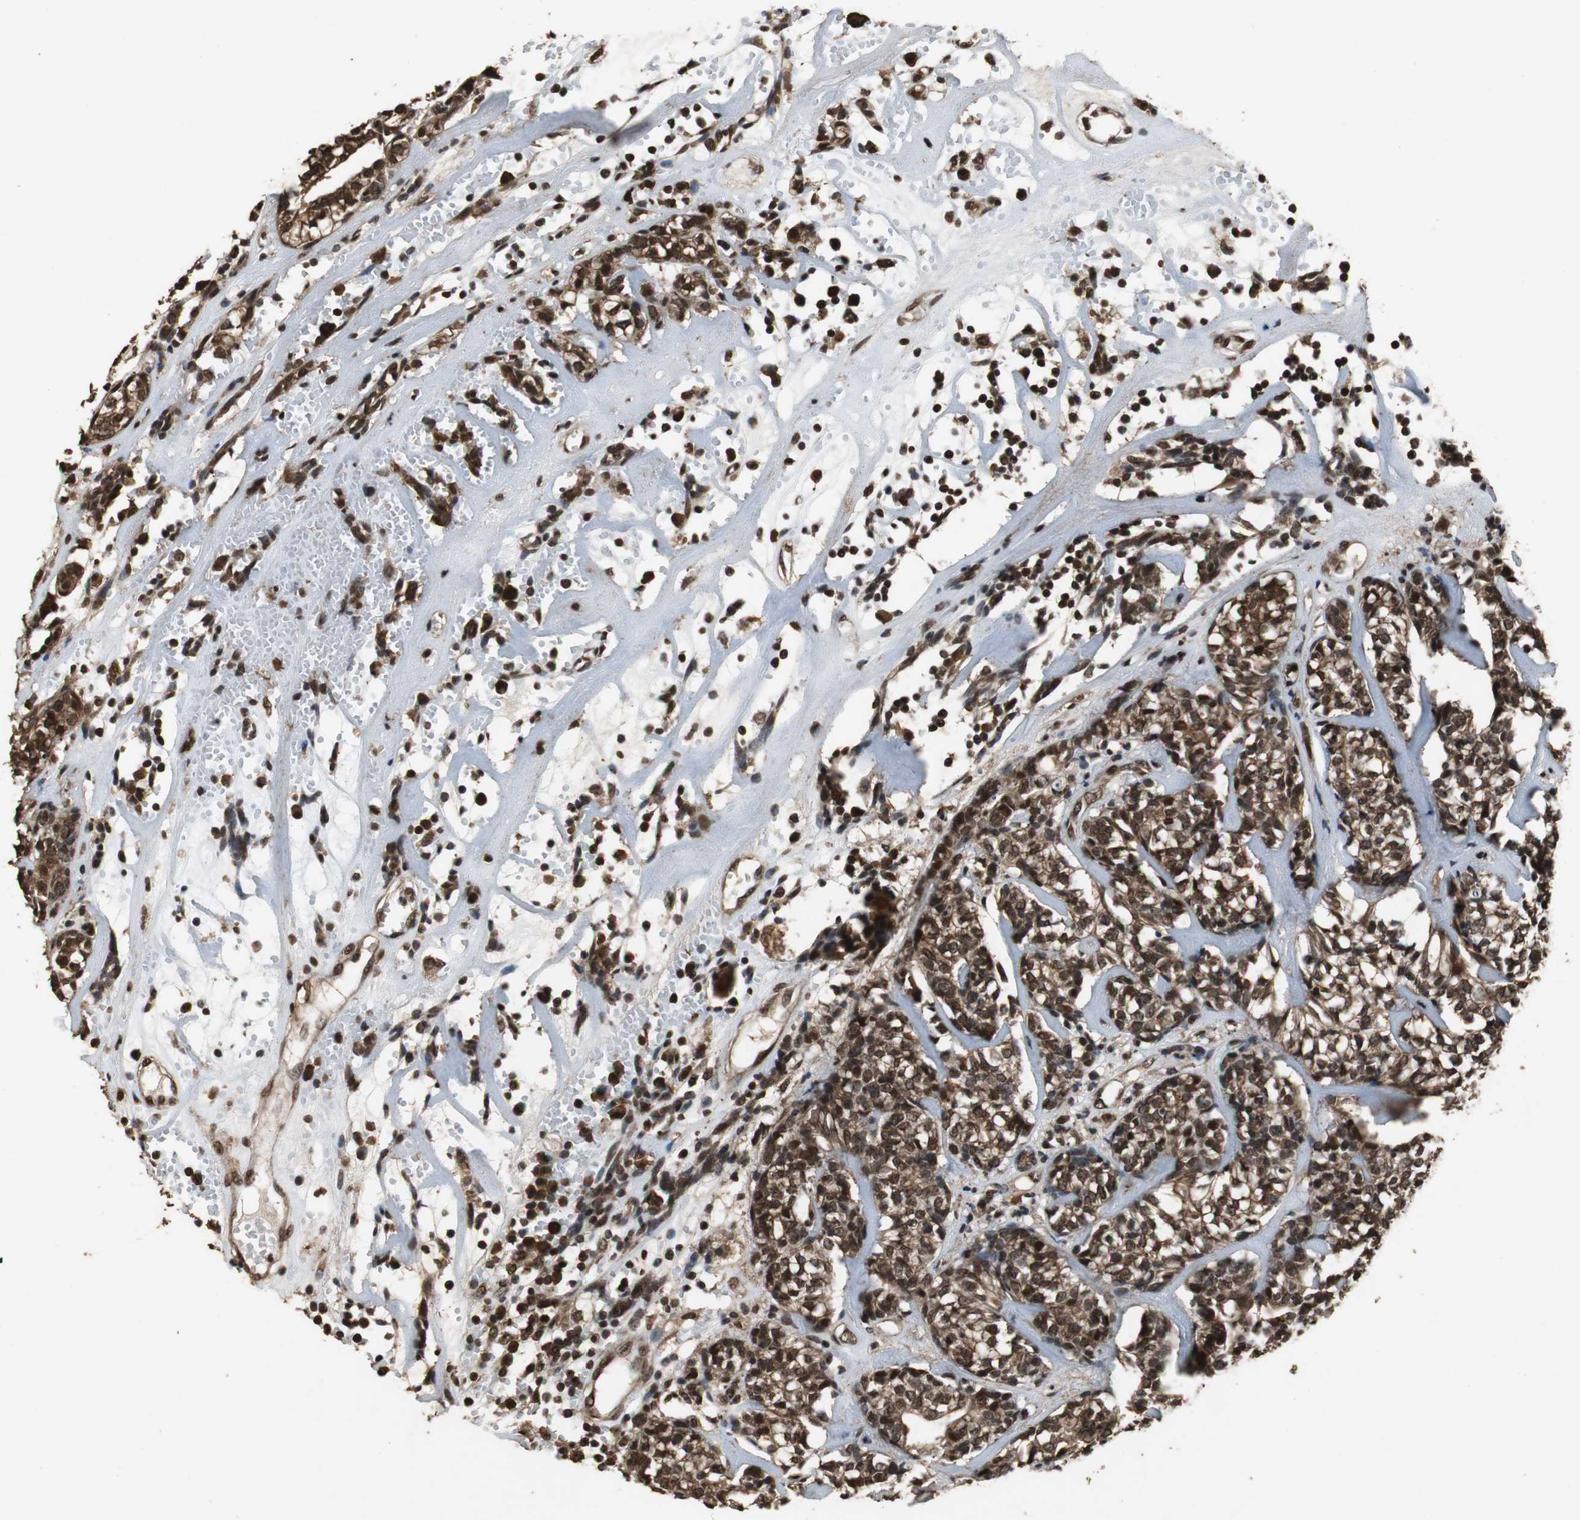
{"staining": {"intensity": "strong", "quantity": ">75%", "location": "cytoplasmic/membranous,nuclear"}, "tissue": "head and neck cancer", "cell_type": "Tumor cells", "image_type": "cancer", "snomed": [{"axis": "morphology", "description": "Adenocarcinoma, NOS"}, {"axis": "topography", "description": "Salivary gland"}, {"axis": "topography", "description": "Head-Neck"}], "caption": "DAB immunohistochemical staining of human head and neck cancer (adenocarcinoma) demonstrates strong cytoplasmic/membranous and nuclear protein positivity in approximately >75% of tumor cells. The protein is stained brown, and the nuclei are stained in blue (DAB IHC with brightfield microscopy, high magnification).", "gene": "ZNF18", "patient": {"sex": "female", "age": 65}}